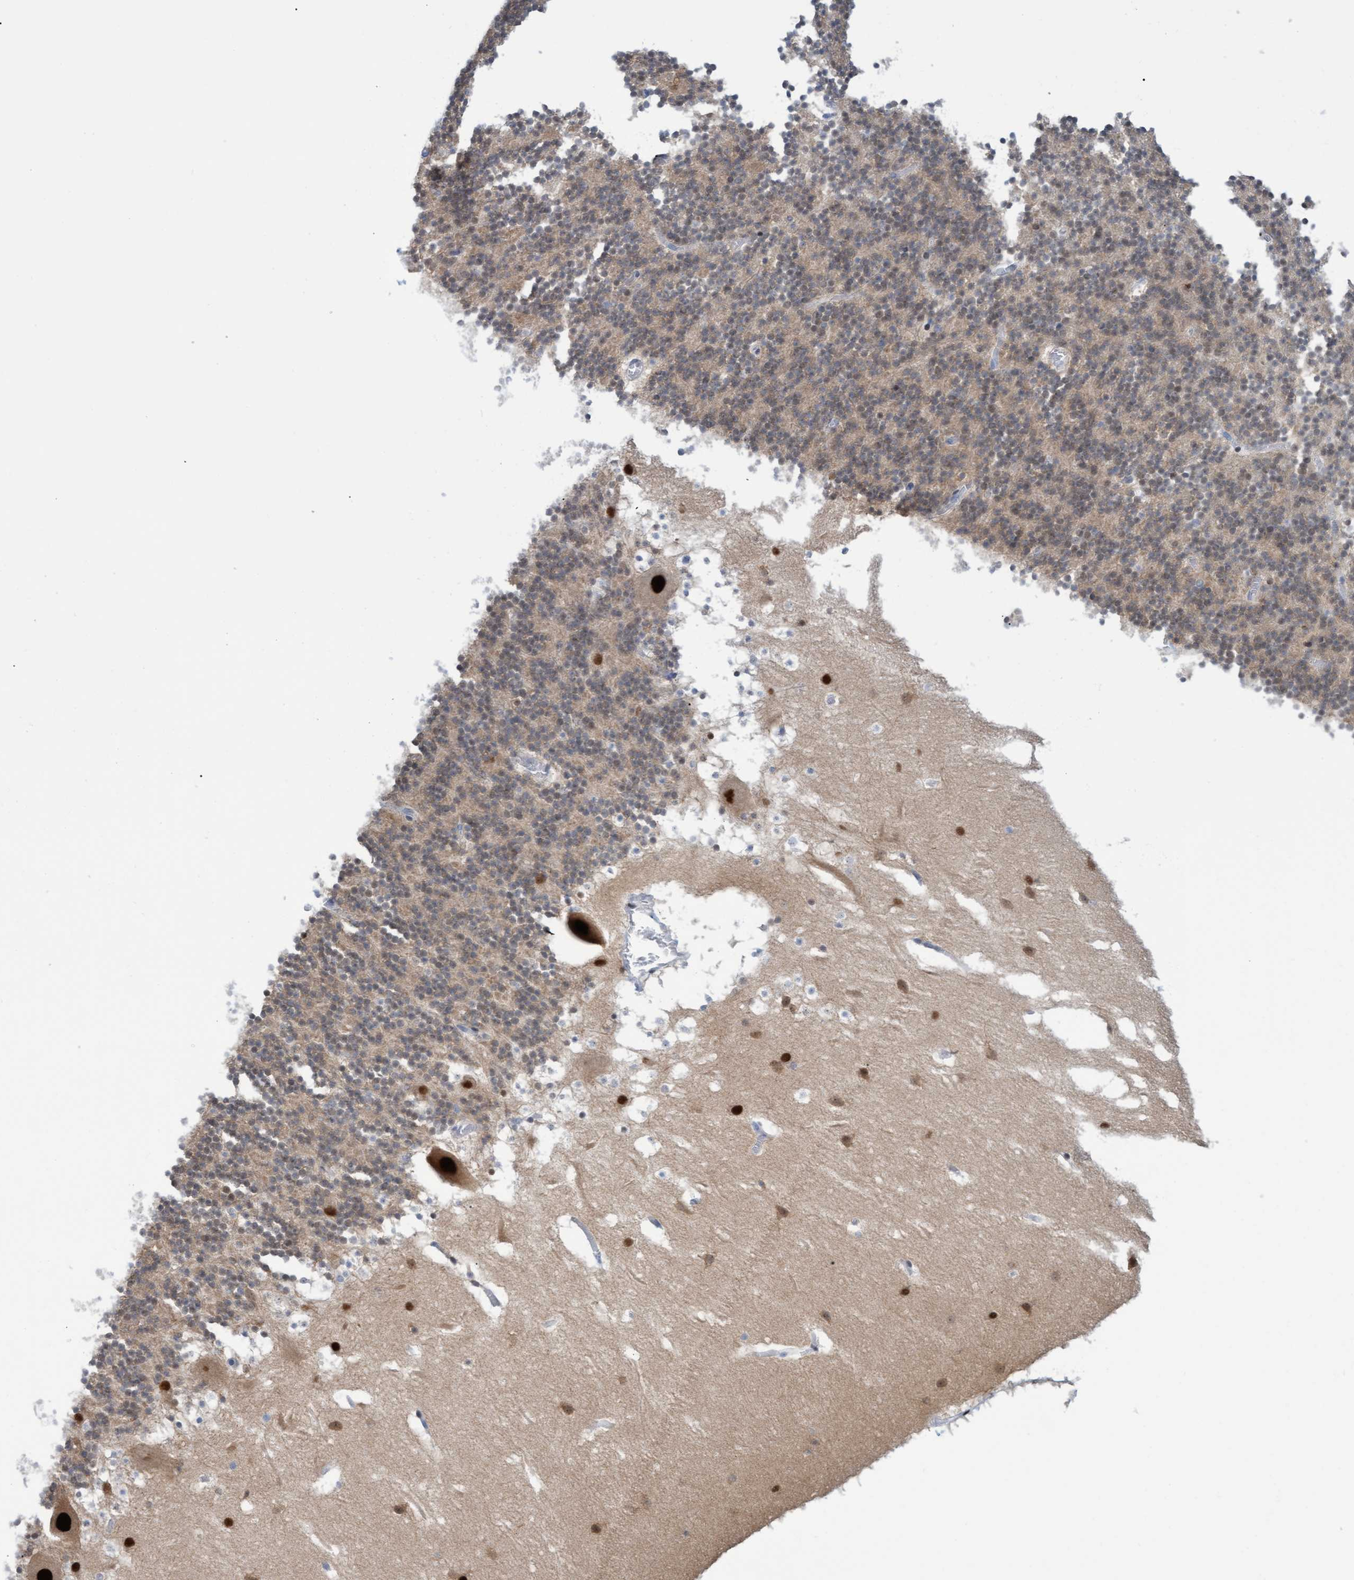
{"staining": {"intensity": "weak", "quantity": "25%-75%", "location": "nuclear"}, "tissue": "cerebellum", "cell_type": "Cells in granular layer", "image_type": "normal", "snomed": [{"axis": "morphology", "description": "Normal tissue, NOS"}, {"axis": "topography", "description": "Cerebellum"}], "caption": "Weak nuclear staining is seen in approximately 25%-75% of cells in granular layer in benign cerebellum.", "gene": "PINX1", "patient": {"sex": "male", "age": 45}}